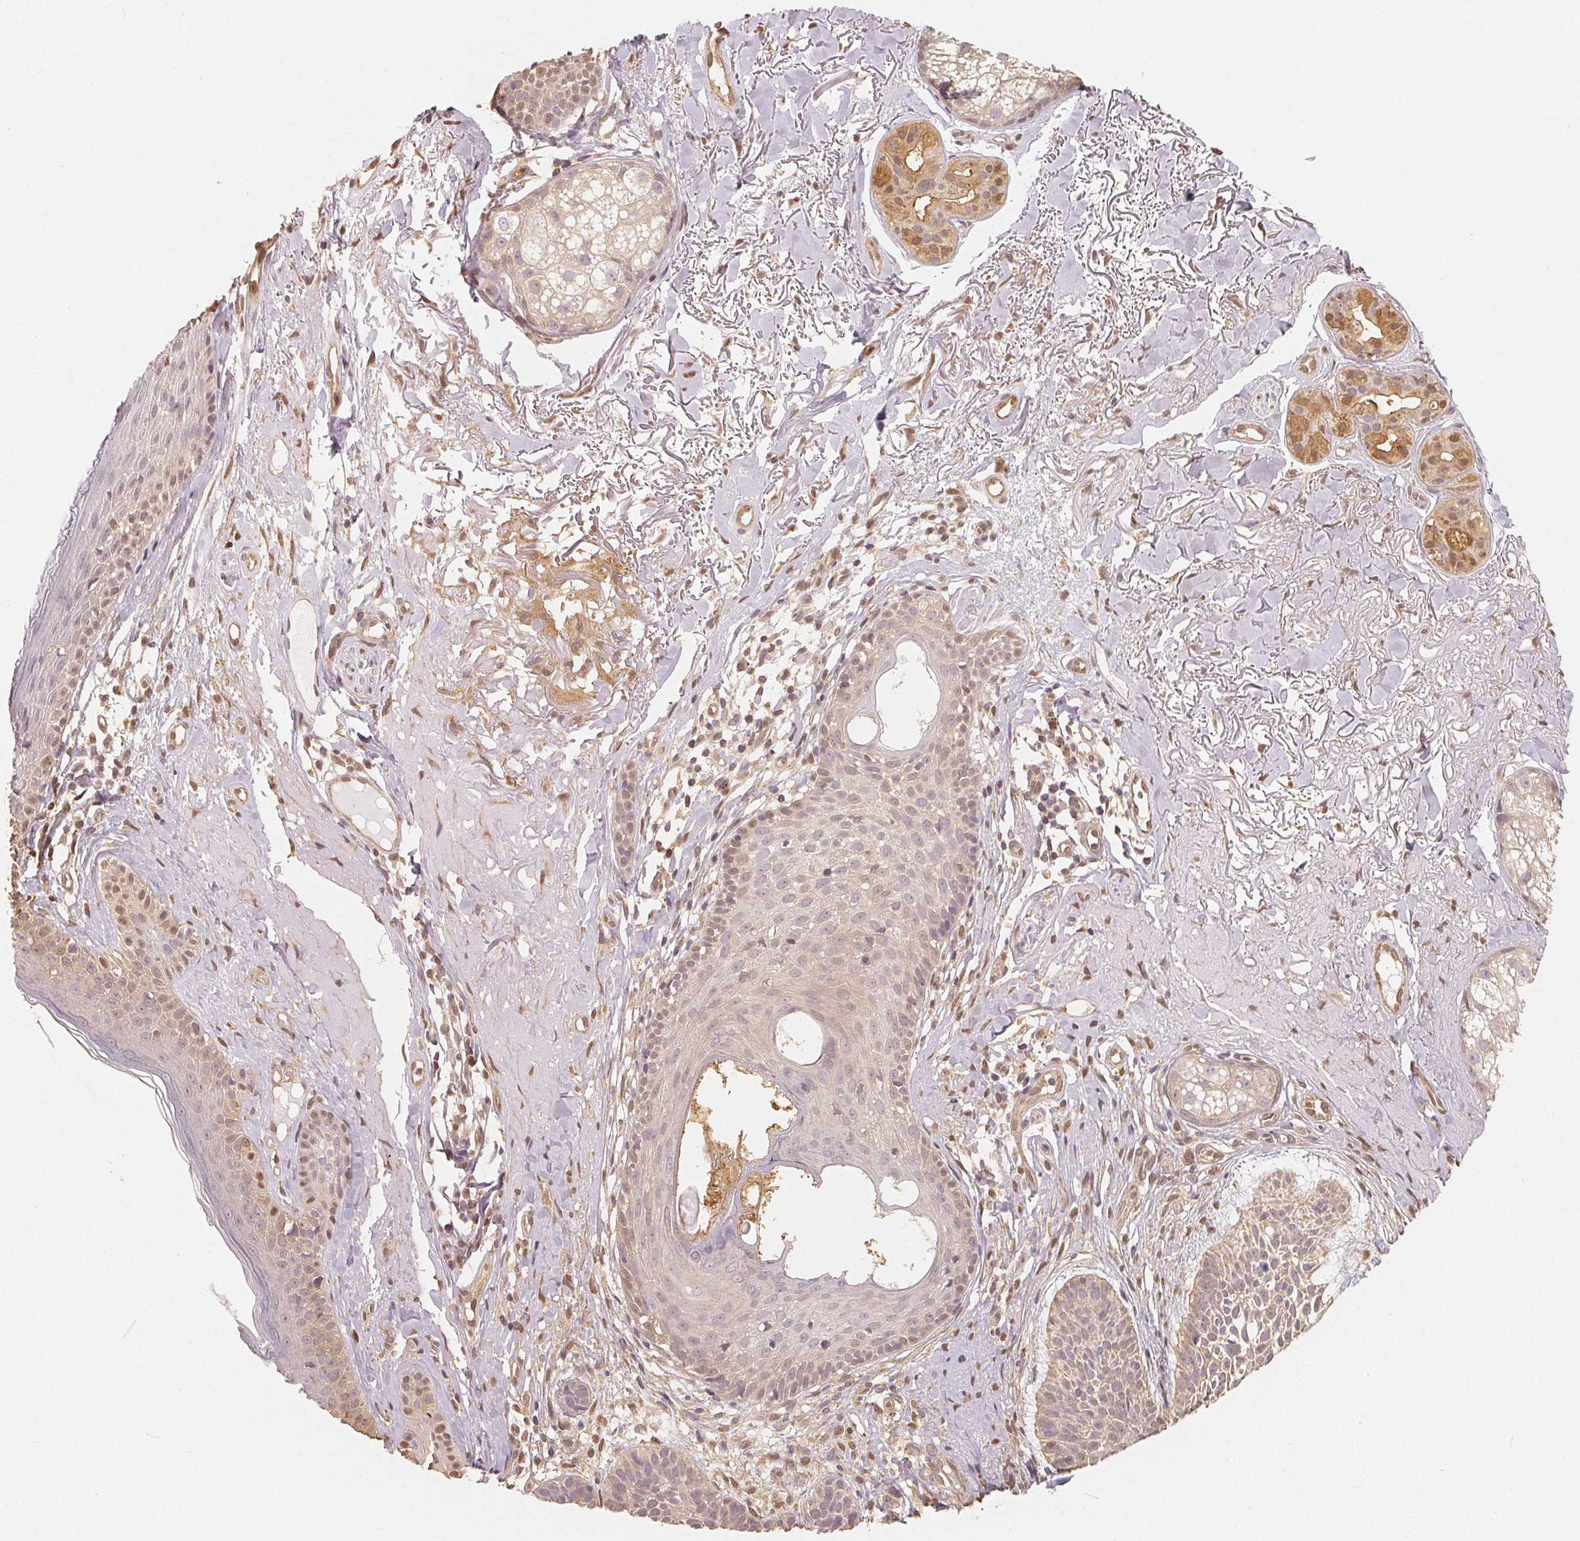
{"staining": {"intensity": "weak", "quantity": "<25%", "location": "cytoplasmic/membranous"}, "tissue": "skin cancer", "cell_type": "Tumor cells", "image_type": "cancer", "snomed": [{"axis": "morphology", "description": "Basal cell carcinoma"}, {"axis": "topography", "description": "Skin"}], "caption": "Tumor cells are negative for brown protein staining in skin cancer.", "gene": "GUSB", "patient": {"sex": "male", "age": 78}}